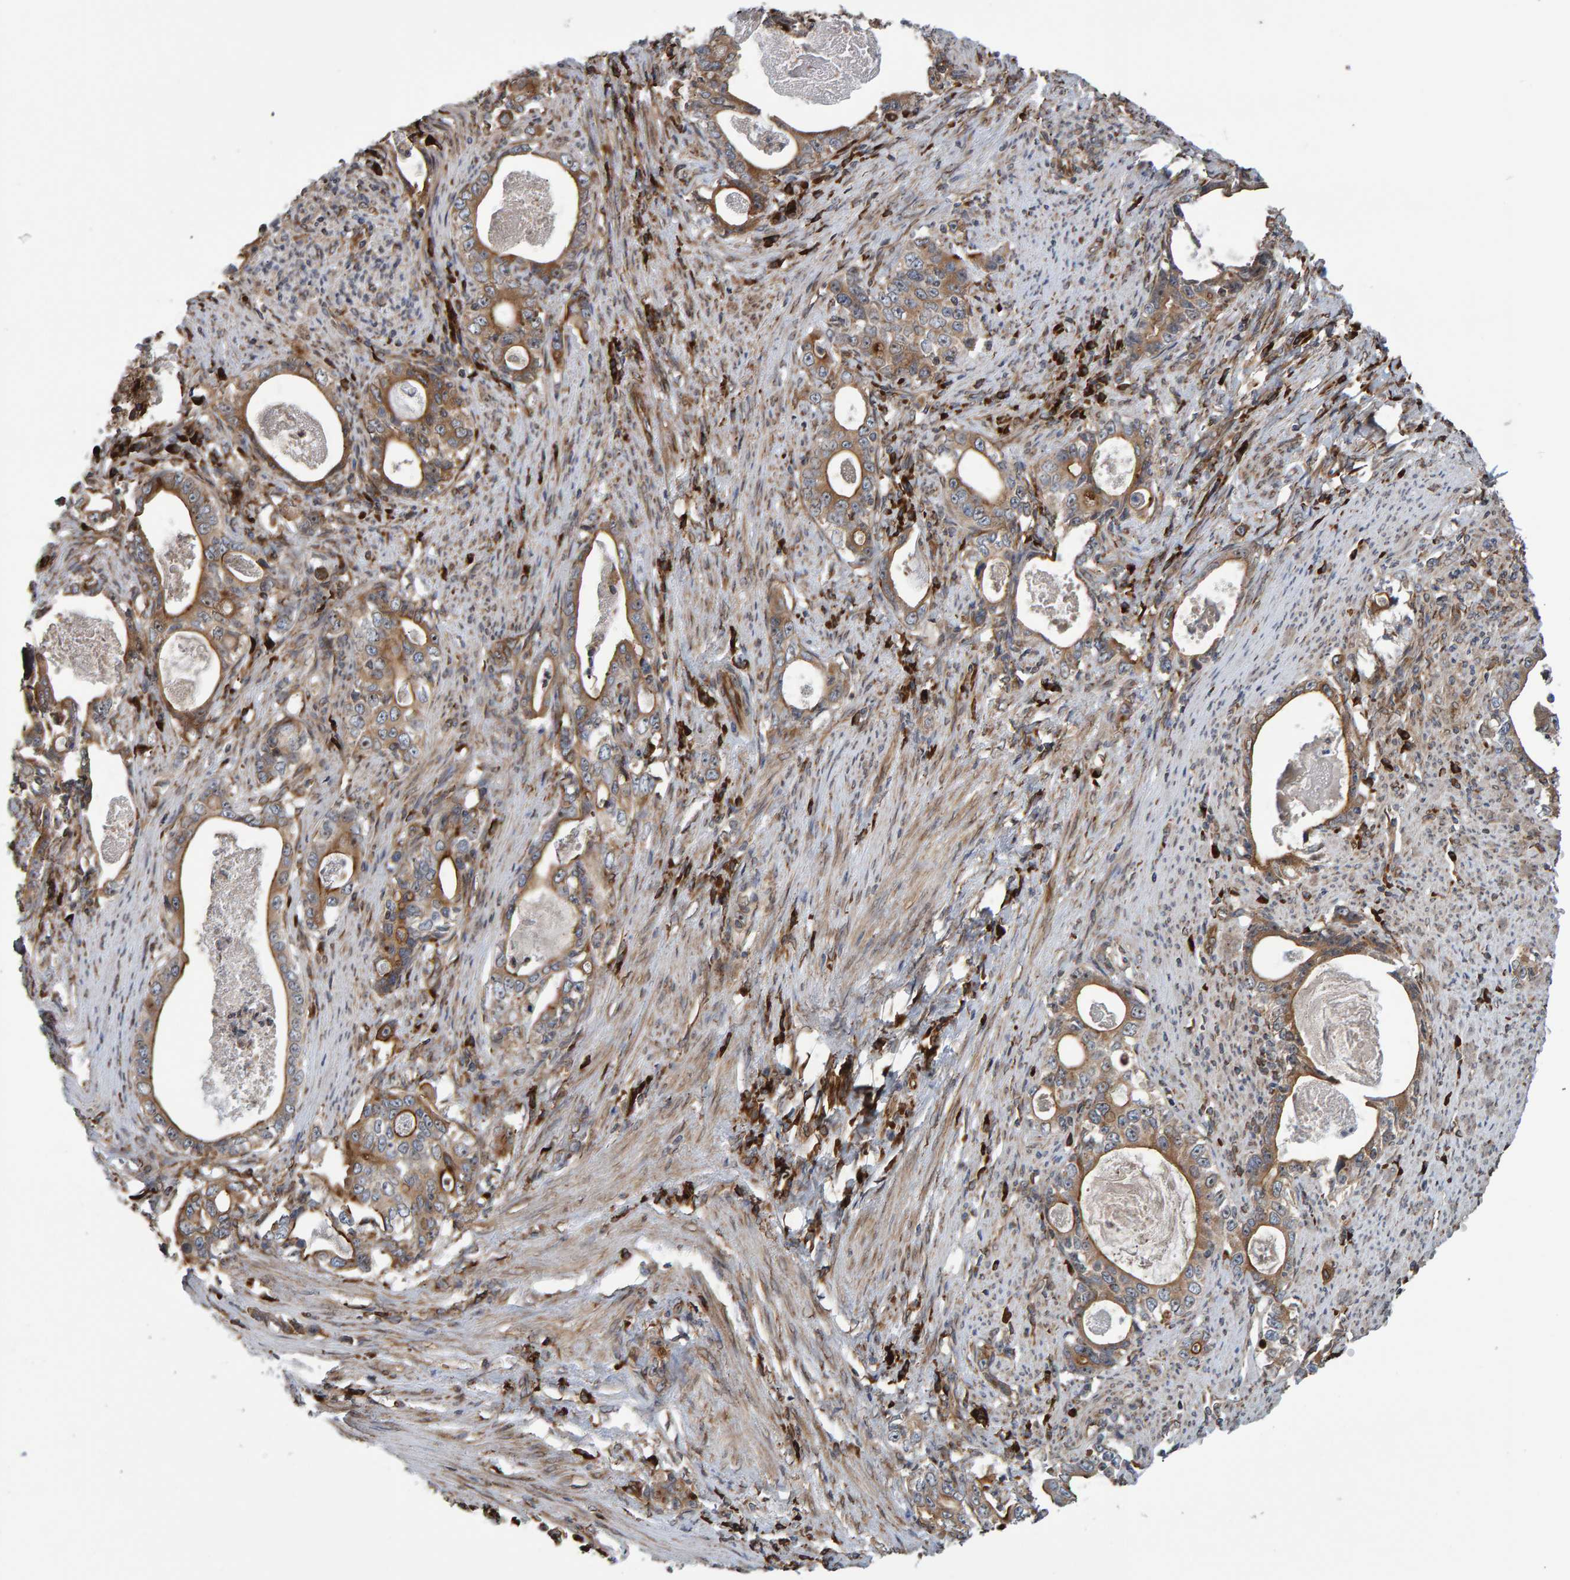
{"staining": {"intensity": "moderate", "quantity": ">75%", "location": "cytoplasmic/membranous"}, "tissue": "stomach cancer", "cell_type": "Tumor cells", "image_type": "cancer", "snomed": [{"axis": "morphology", "description": "Adenocarcinoma, NOS"}, {"axis": "topography", "description": "Stomach, lower"}], "caption": "Protein staining of stomach adenocarcinoma tissue reveals moderate cytoplasmic/membranous staining in about >75% of tumor cells.", "gene": "FAM117A", "patient": {"sex": "female", "age": 72}}